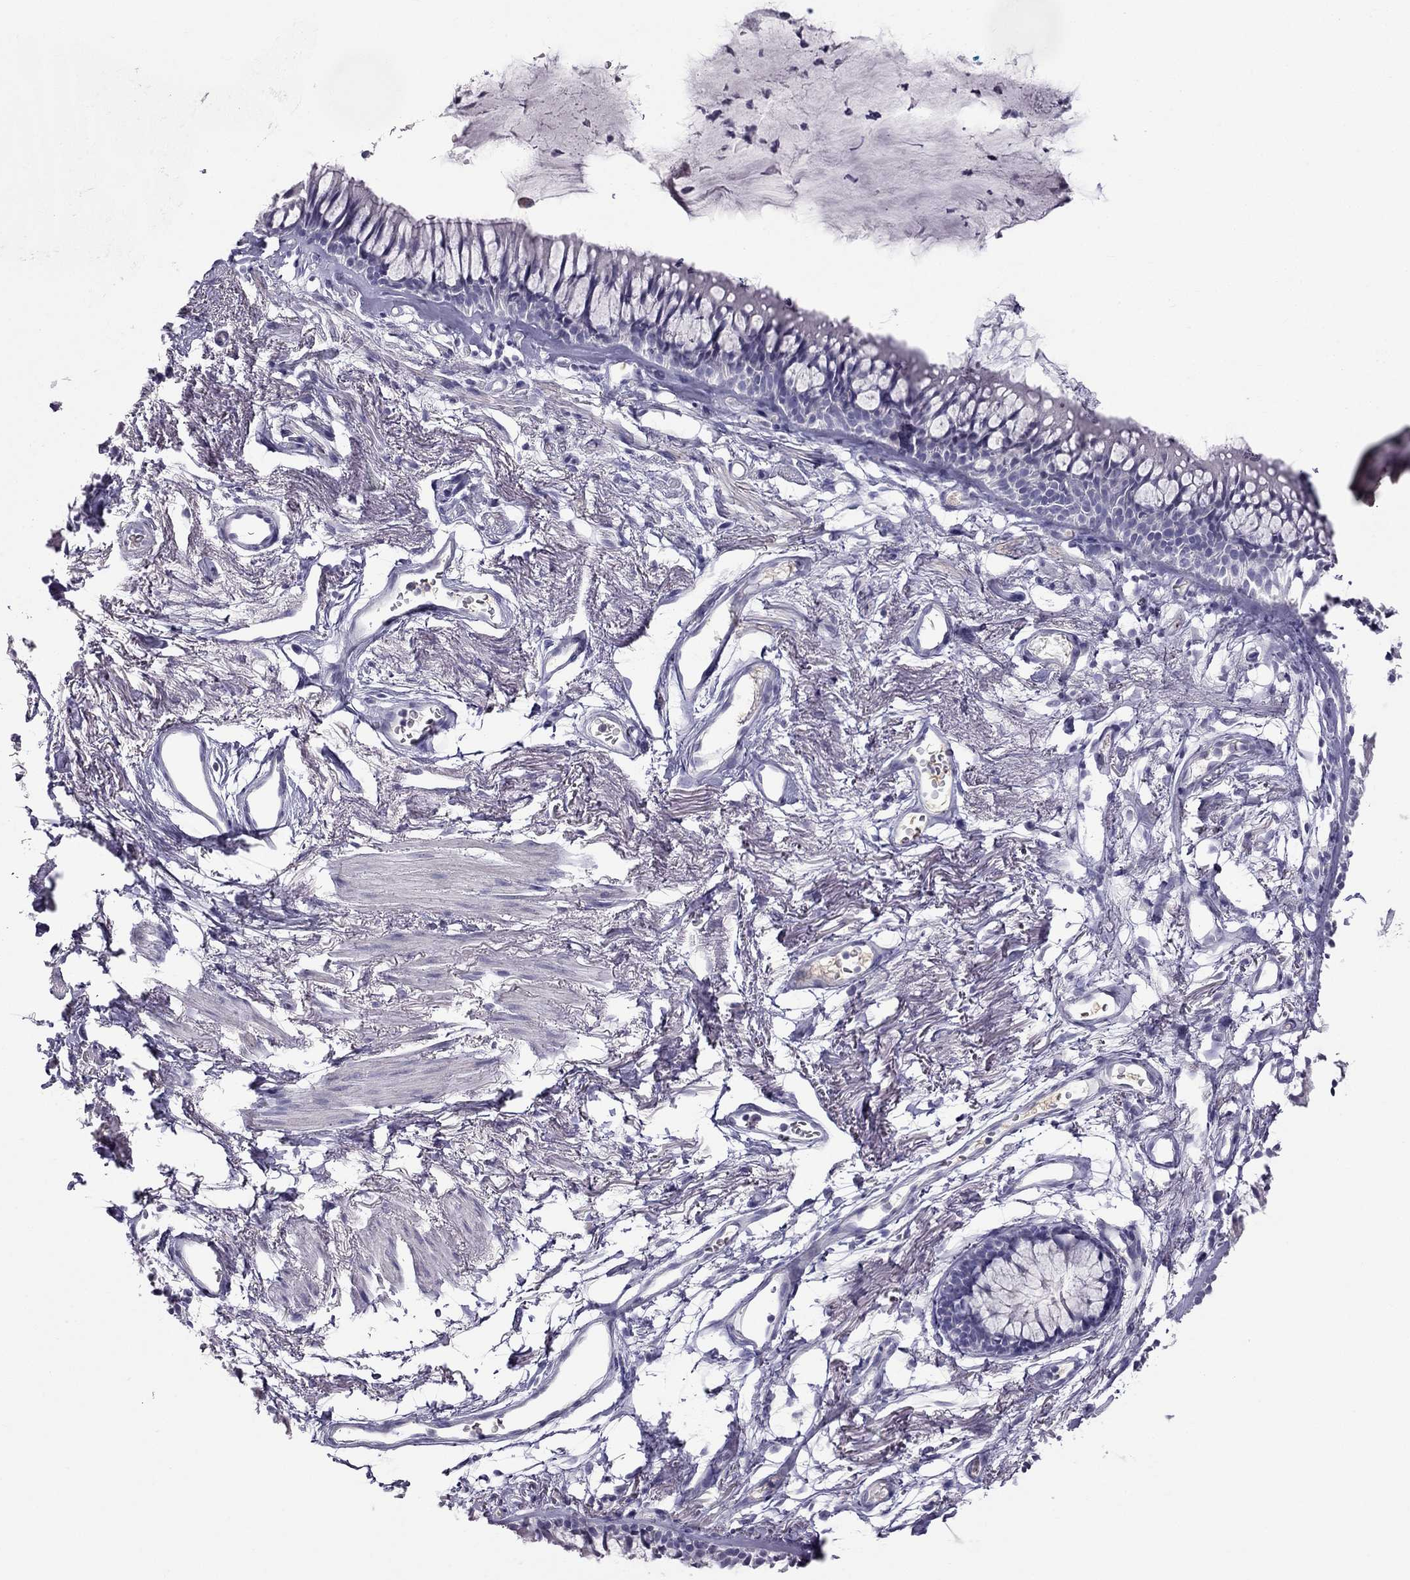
{"staining": {"intensity": "negative", "quantity": "none", "location": "none"}, "tissue": "soft tissue", "cell_type": "Fibroblasts", "image_type": "normal", "snomed": [{"axis": "morphology", "description": "Normal tissue, NOS"}, {"axis": "topography", "description": "Cartilage tissue"}, {"axis": "topography", "description": "Bronchus"}], "caption": "Immunohistochemical staining of benign human soft tissue reveals no significant positivity in fibroblasts.", "gene": "ERC2", "patient": {"sex": "female", "age": 79}}